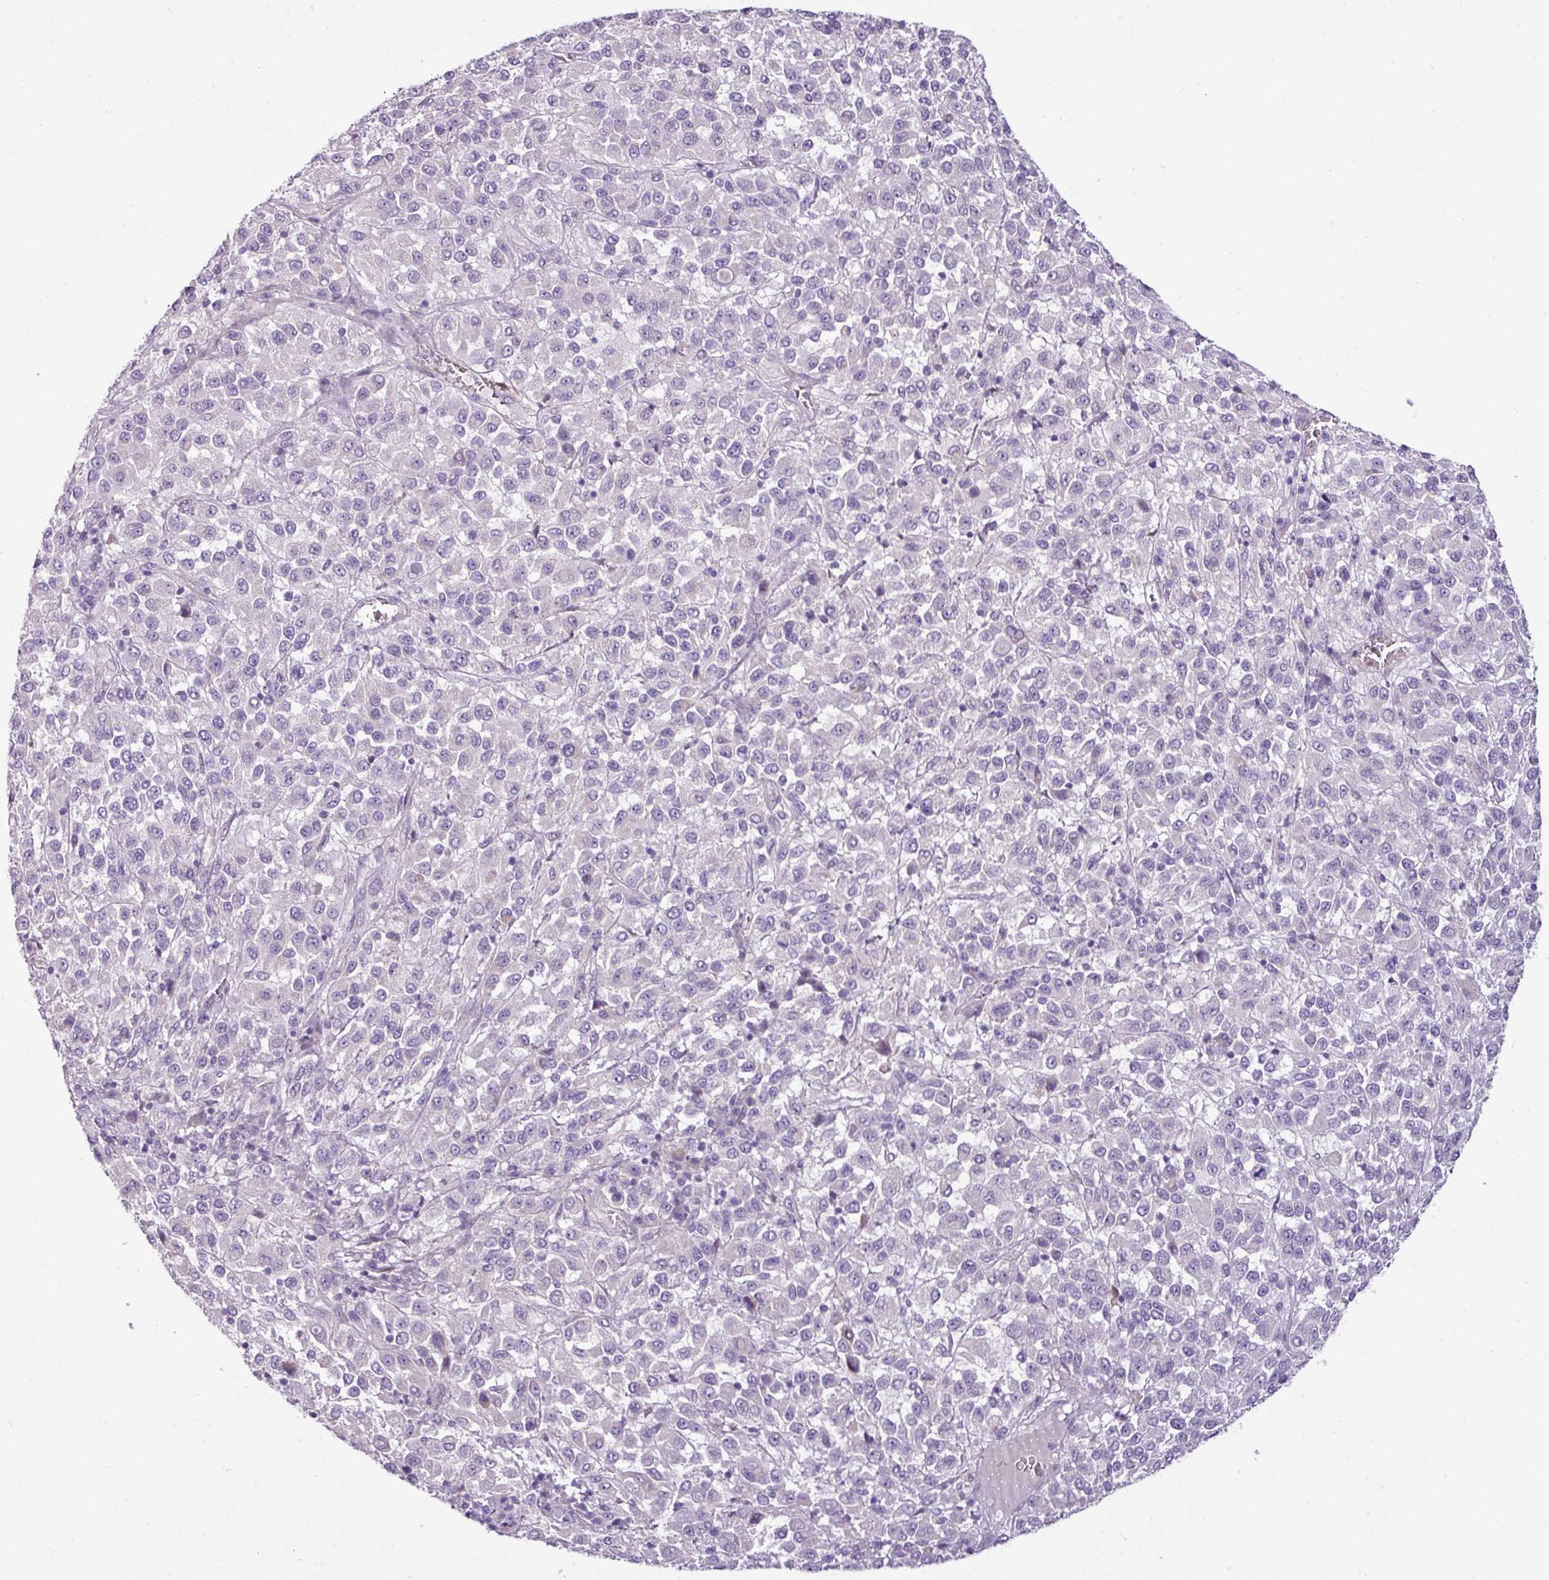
{"staining": {"intensity": "negative", "quantity": "none", "location": "none"}, "tissue": "melanoma", "cell_type": "Tumor cells", "image_type": "cancer", "snomed": [{"axis": "morphology", "description": "Malignant melanoma, Metastatic site"}, {"axis": "topography", "description": "Lung"}], "caption": "The image displays no staining of tumor cells in melanoma.", "gene": "TMEM178B", "patient": {"sex": "male", "age": 64}}